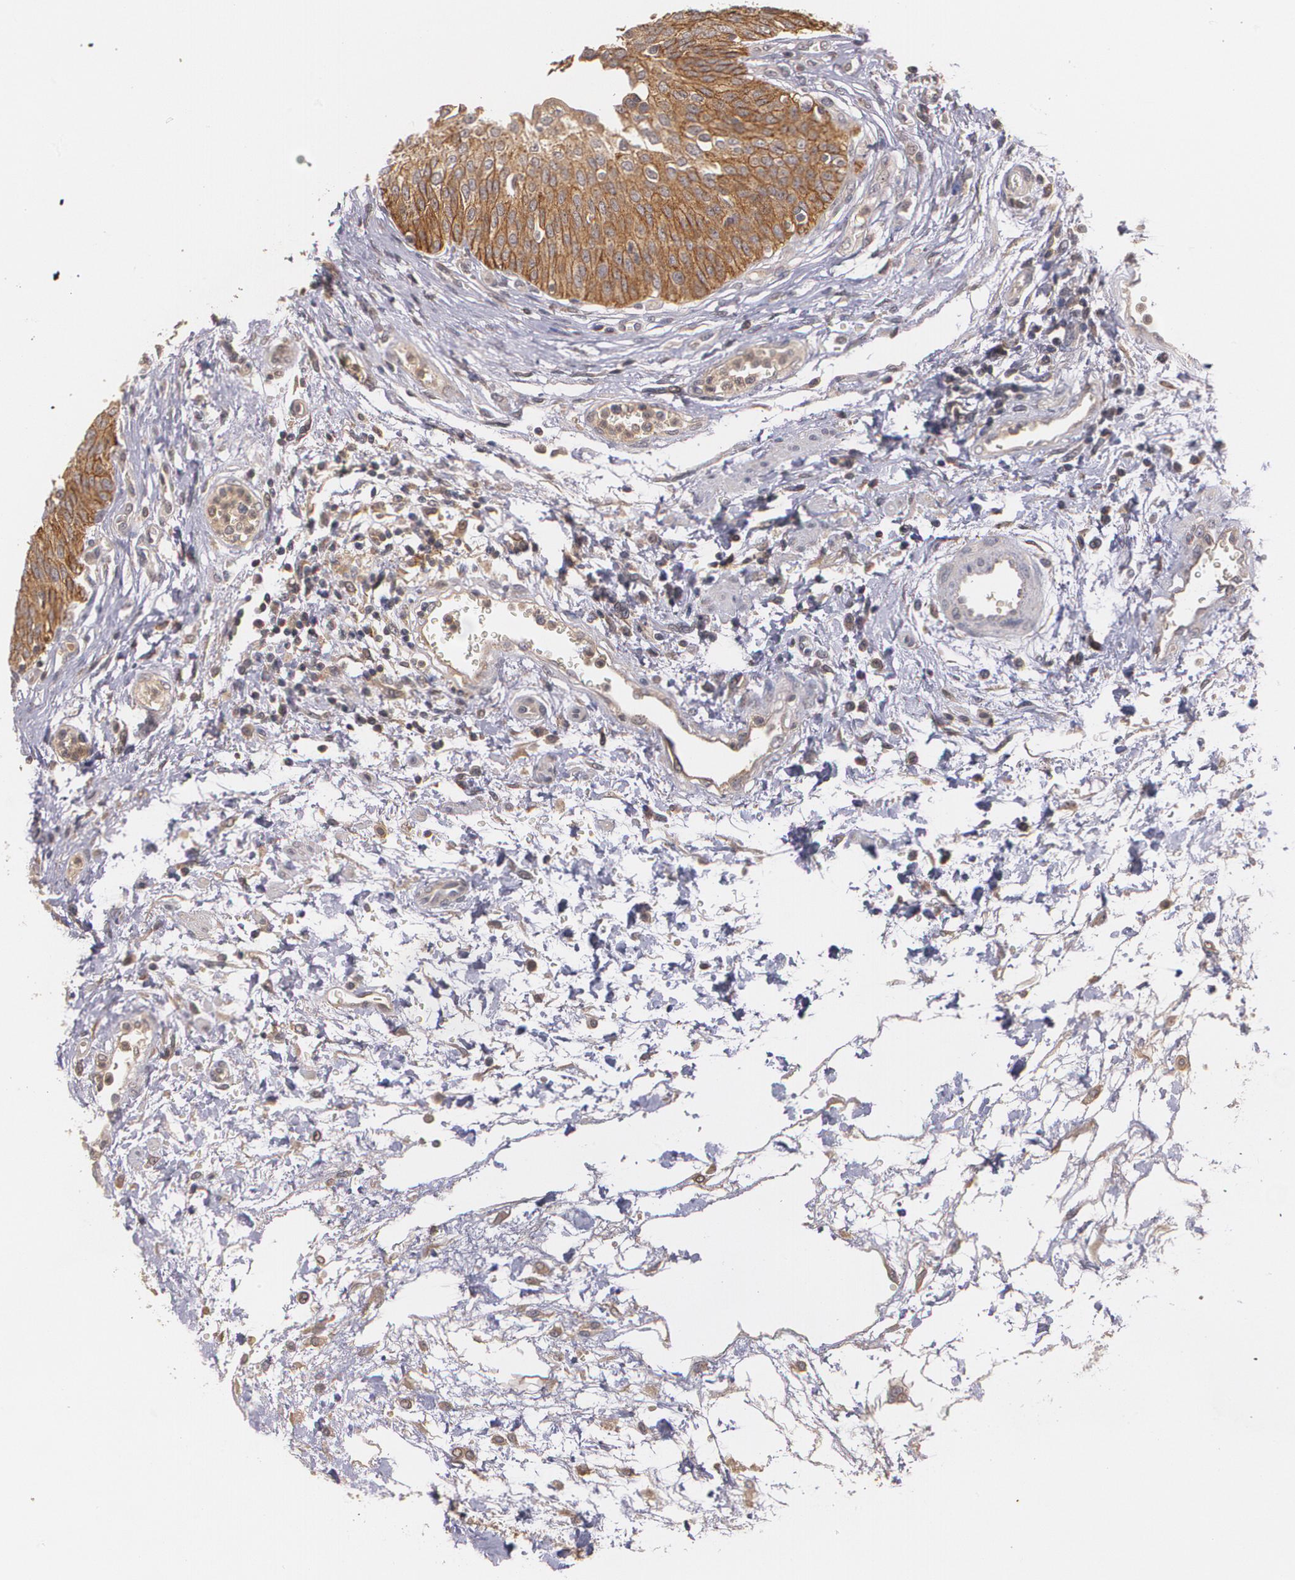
{"staining": {"intensity": "strong", "quantity": ">75%", "location": "cytoplasmic/membranous"}, "tissue": "urinary bladder", "cell_type": "Urothelial cells", "image_type": "normal", "snomed": [{"axis": "morphology", "description": "Normal tissue, NOS"}, {"axis": "topography", "description": "Smooth muscle"}, {"axis": "topography", "description": "Urinary bladder"}], "caption": "The immunohistochemical stain labels strong cytoplasmic/membranous expression in urothelial cells of benign urinary bladder.", "gene": "IFNGR2", "patient": {"sex": "male", "age": 35}}